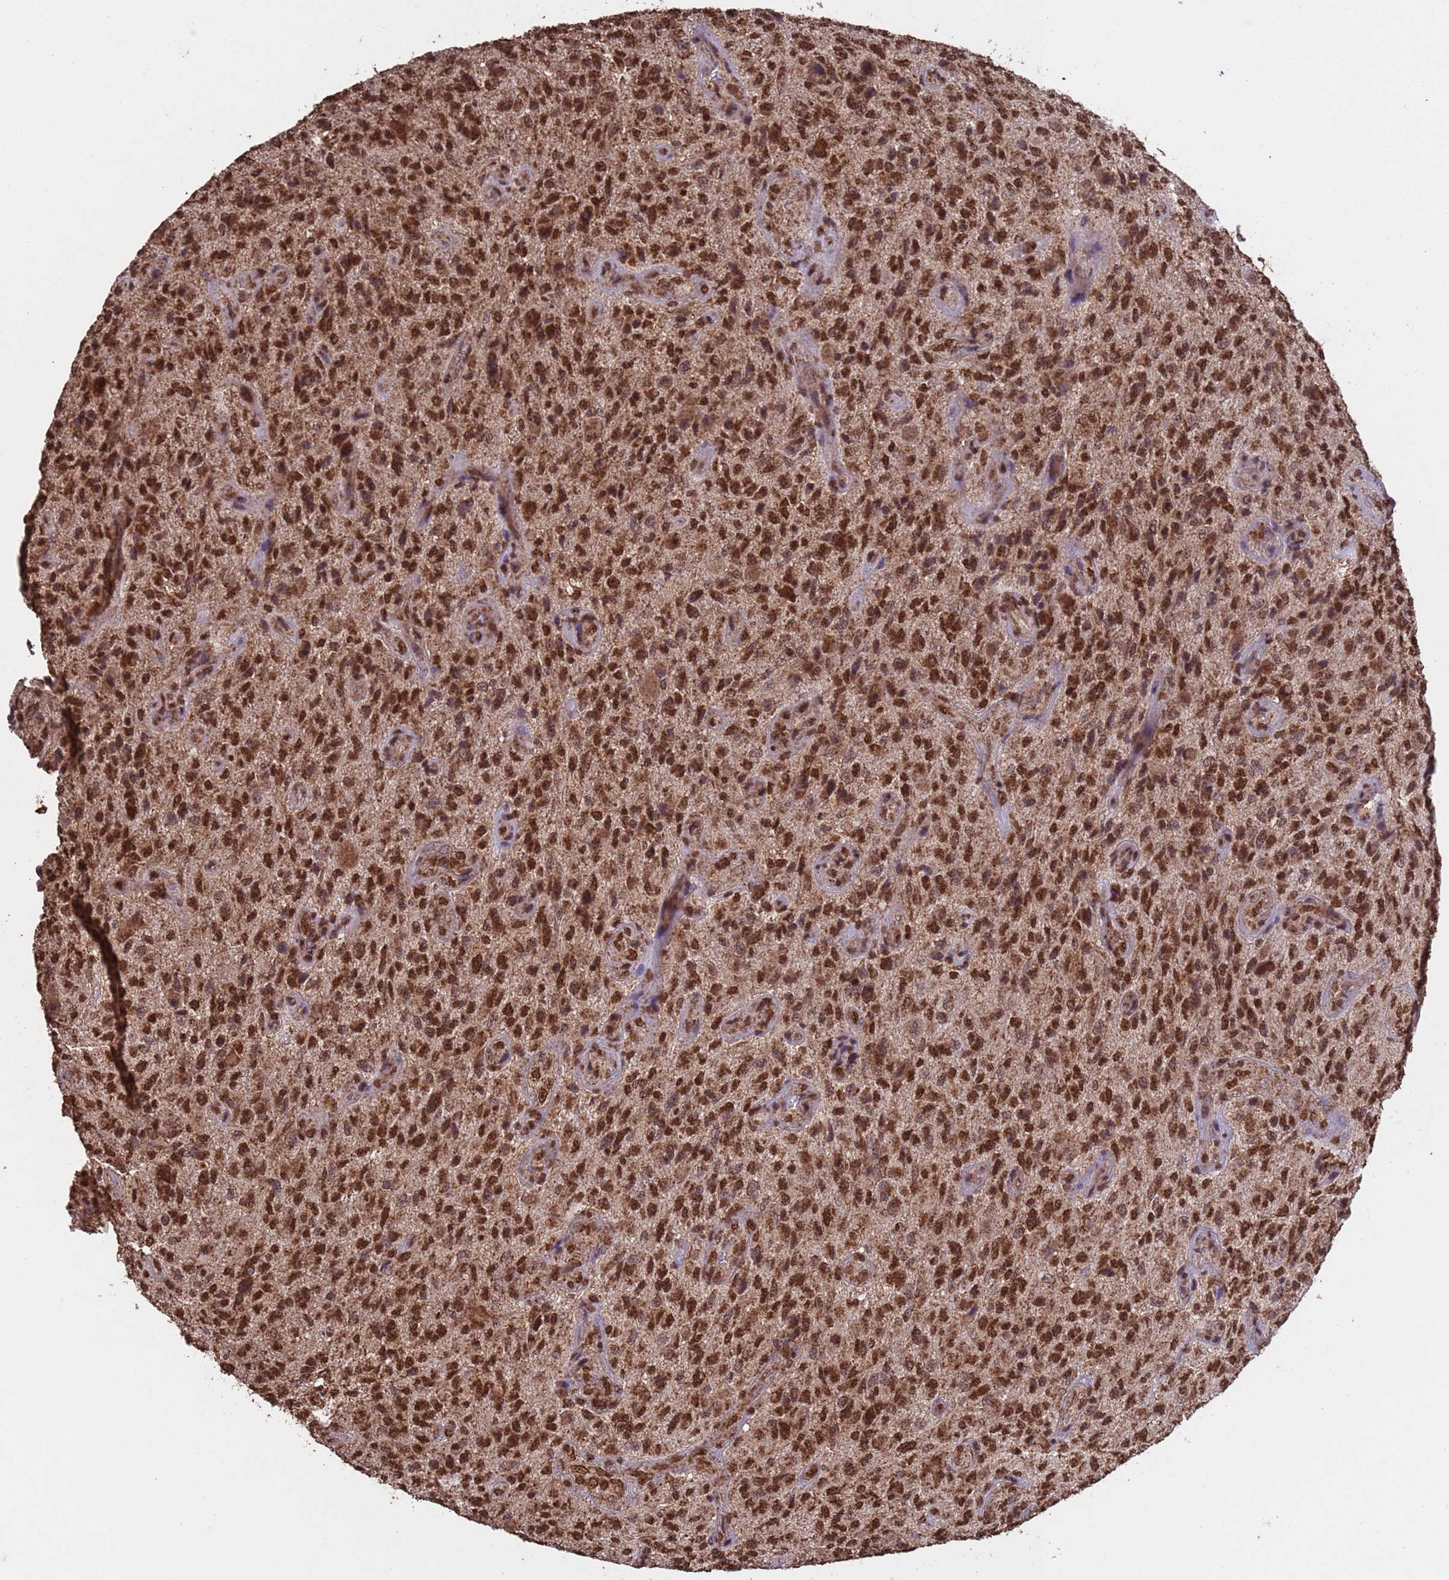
{"staining": {"intensity": "moderate", "quantity": ">75%", "location": "cytoplasmic/membranous,nuclear"}, "tissue": "glioma", "cell_type": "Tumor cells", "image_type": "cancer", "snomed": [{"axis": "morphology", "description": "Glioma, malignant, High grade"}, {"axis": "topography", "description": "Brain"}], "caption": "Immunohistochemistry (DAB (3,3'-diaminobenzidine)) staining of malignant glioma (high-grade) exhibits moderate cytoplasmic/membranous and nuclear protein staining in approximately >75% of tumor cells.", "gene": "HDAC10", "patient": {"sex": "male", "age": 47}}